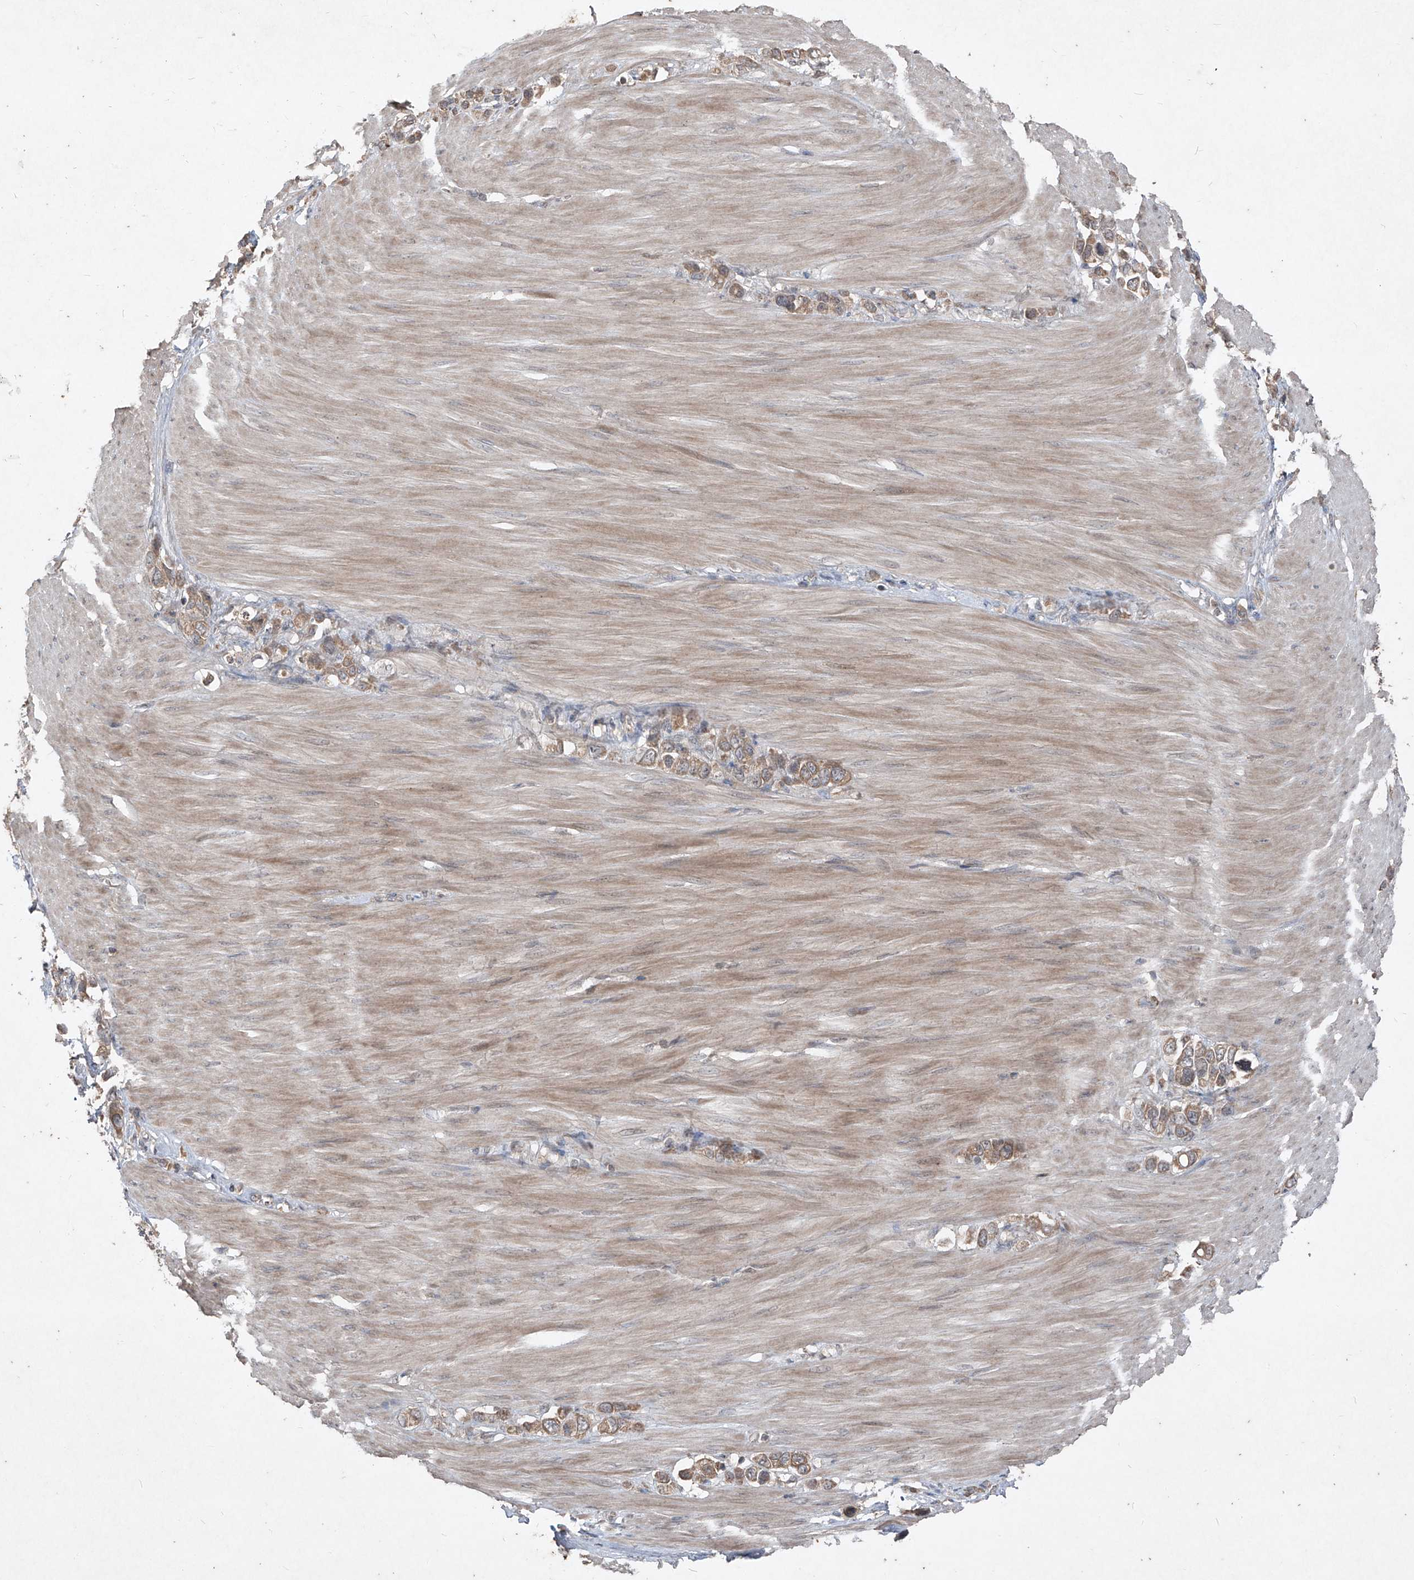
{"staining": {"intensity": "moderate", "quantity": ">75%", "location": "cytoplasmic/membranous"}, "tissue": "stomach cancer", "cell_type": "Tumor cells", "image_type": "cancer", "snomed": [{"axis": "morphology", "description": "Adenocarcinoma, NOS"}, {"axis": "topography", "description": "Stomach"}], "caption": "High-magnification brightfield microscopy of adenocarcinoma (stomach) stained with DAB (brown) and counterstained with hematoxylin (blue). tumor cells exhibit moderate cytoplasmic/membranous positivity is identified in about>75% of cells.", "gene": "ABCD3", "patient": {"sex": "female", "age": 65}}